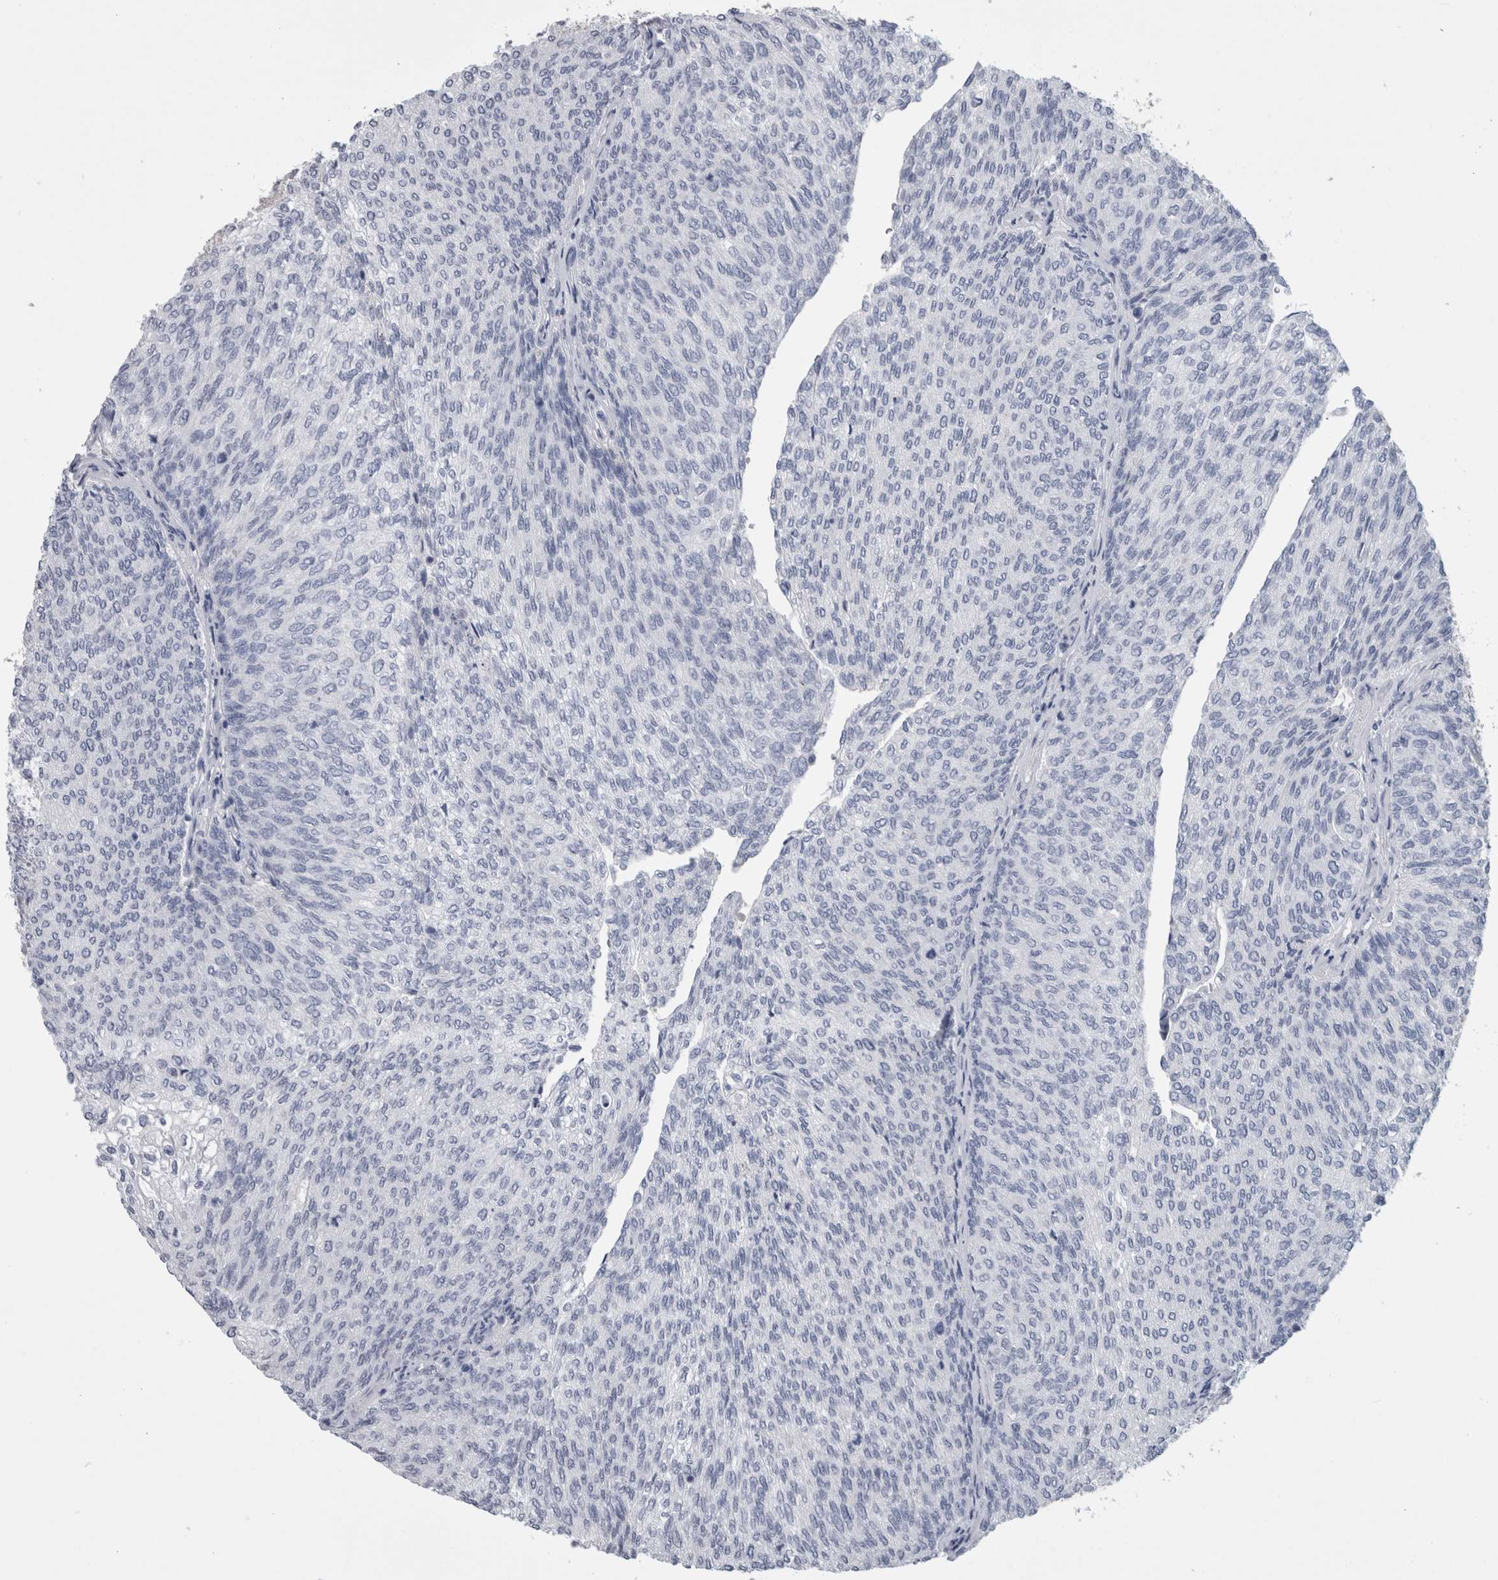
{"staining": {"intensity": "negative", "quantity": "none", "location": "none"}, "tissue": "urothelial cancer", "cell_type": "Tumor cells", "image_type": "cancer", "snomed": [{"axis": "morphology", "description": "Urothelial carcinoma, Low grade"}, {"axis": "topography", "description": "Urinary bladder"}], "caption": "A micrograph of urothelial cancer stained for a protein shows no brown staining in tumor cells. (DAB IHC with hematoxylin counter stain).", "gene": "PAX5", "patient": {"sex": "female", "age": 79}}